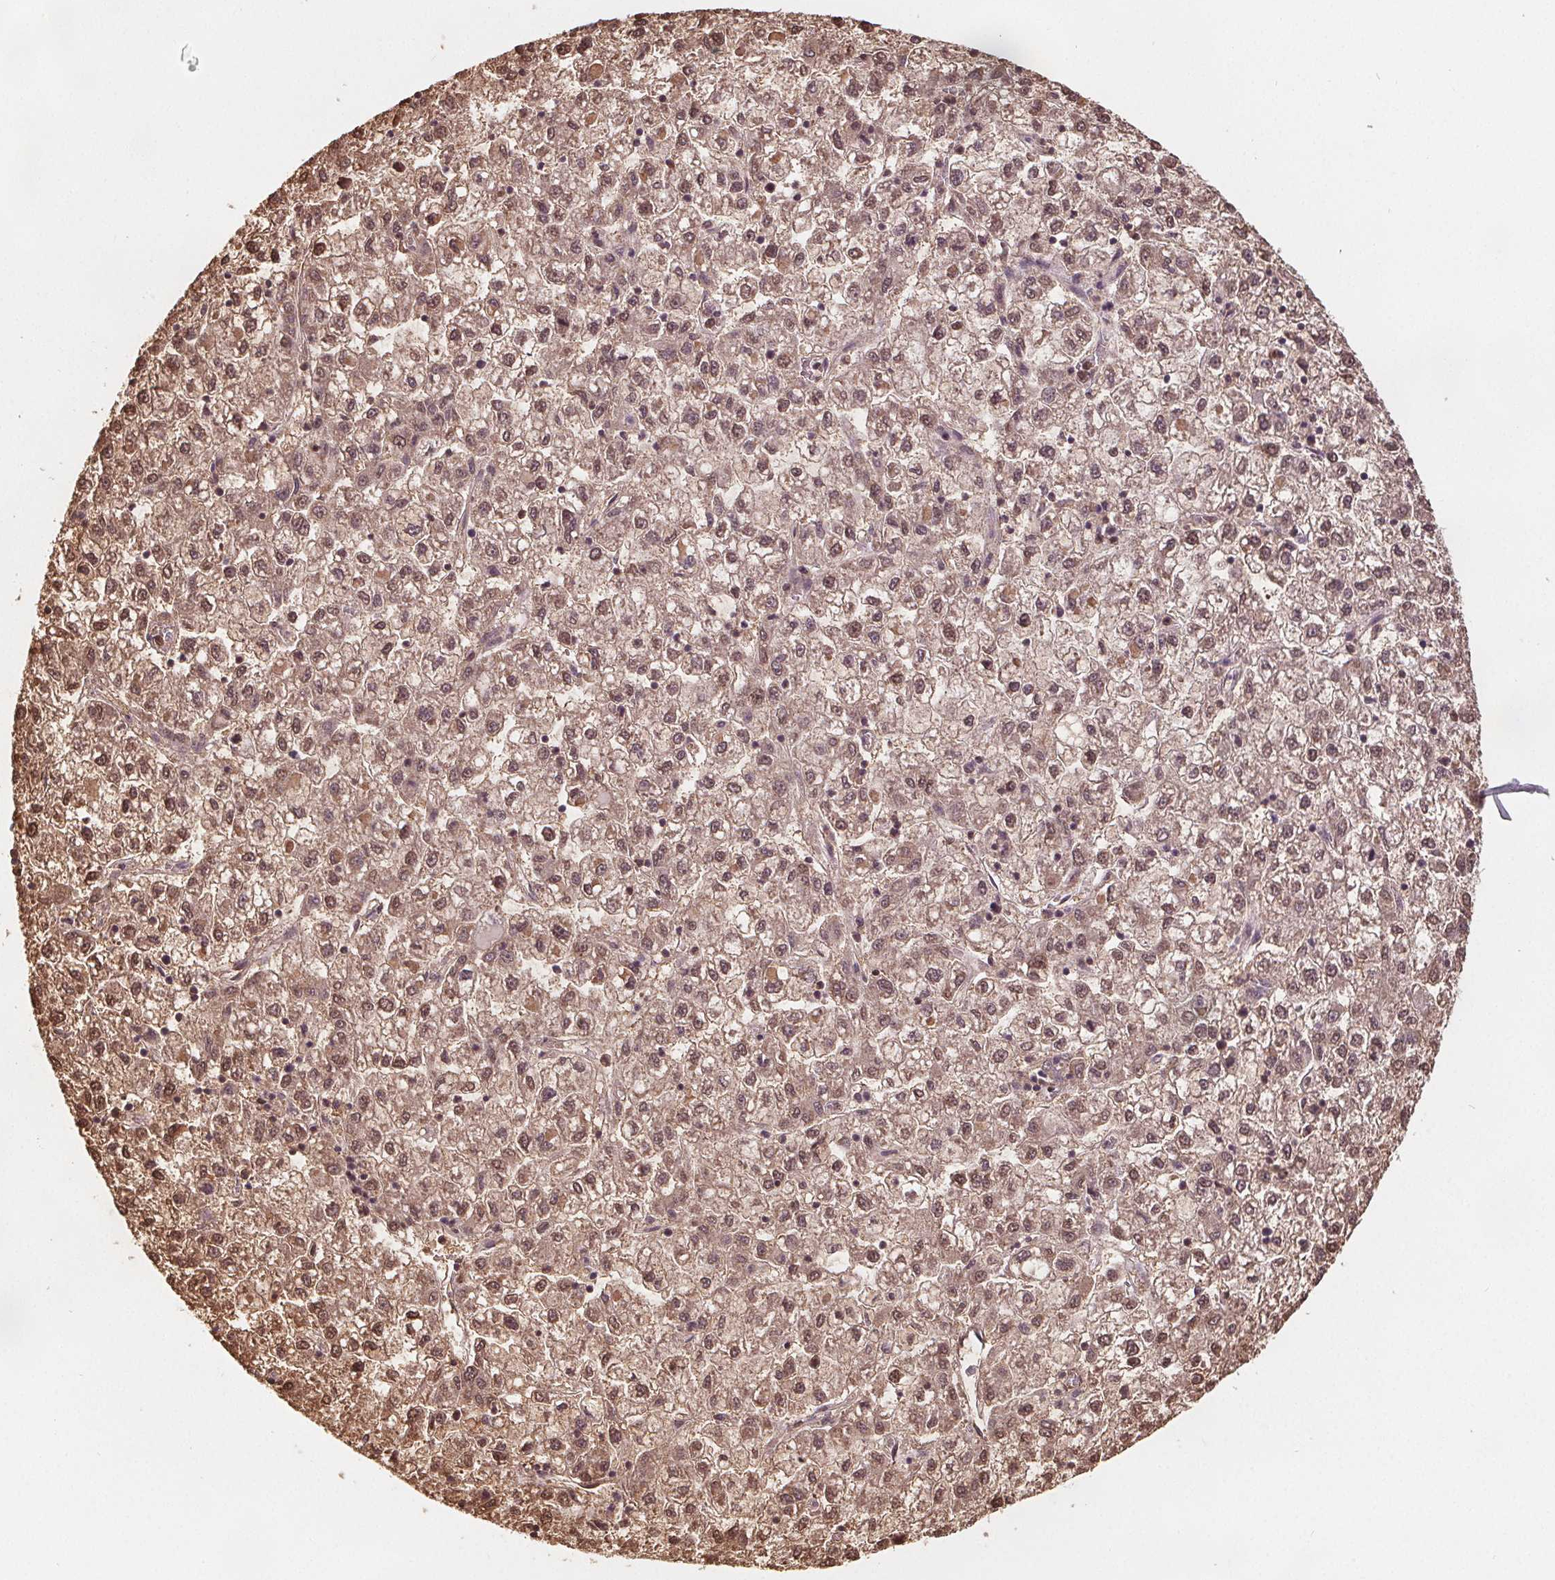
{"staining": {"intensity": "moderate", "quantity": ">75%", "location": "cytoplasmic/membranous,nuclear"}, "tissue": "liver cancer", "cell_type": "Tumor cells", "image_type": "cancer", "snomed": [{"axis": "morphology", "description": "Carcinoma, Hepatocellular, NOS"}, {"axis": "topography", "description": "Liver"}], "caption": "Immunohistochemical staining of hepatocellular carcinoma (liver) demonstrates moderate cytoplasmic/membranous and nuclear protein staining in about >75% of tumor cells. (brown staining indicates protein expression, while blue staining denotes nuclei).", "gene": "ENO1", "patient": {"sex": "male", "age": 40}}